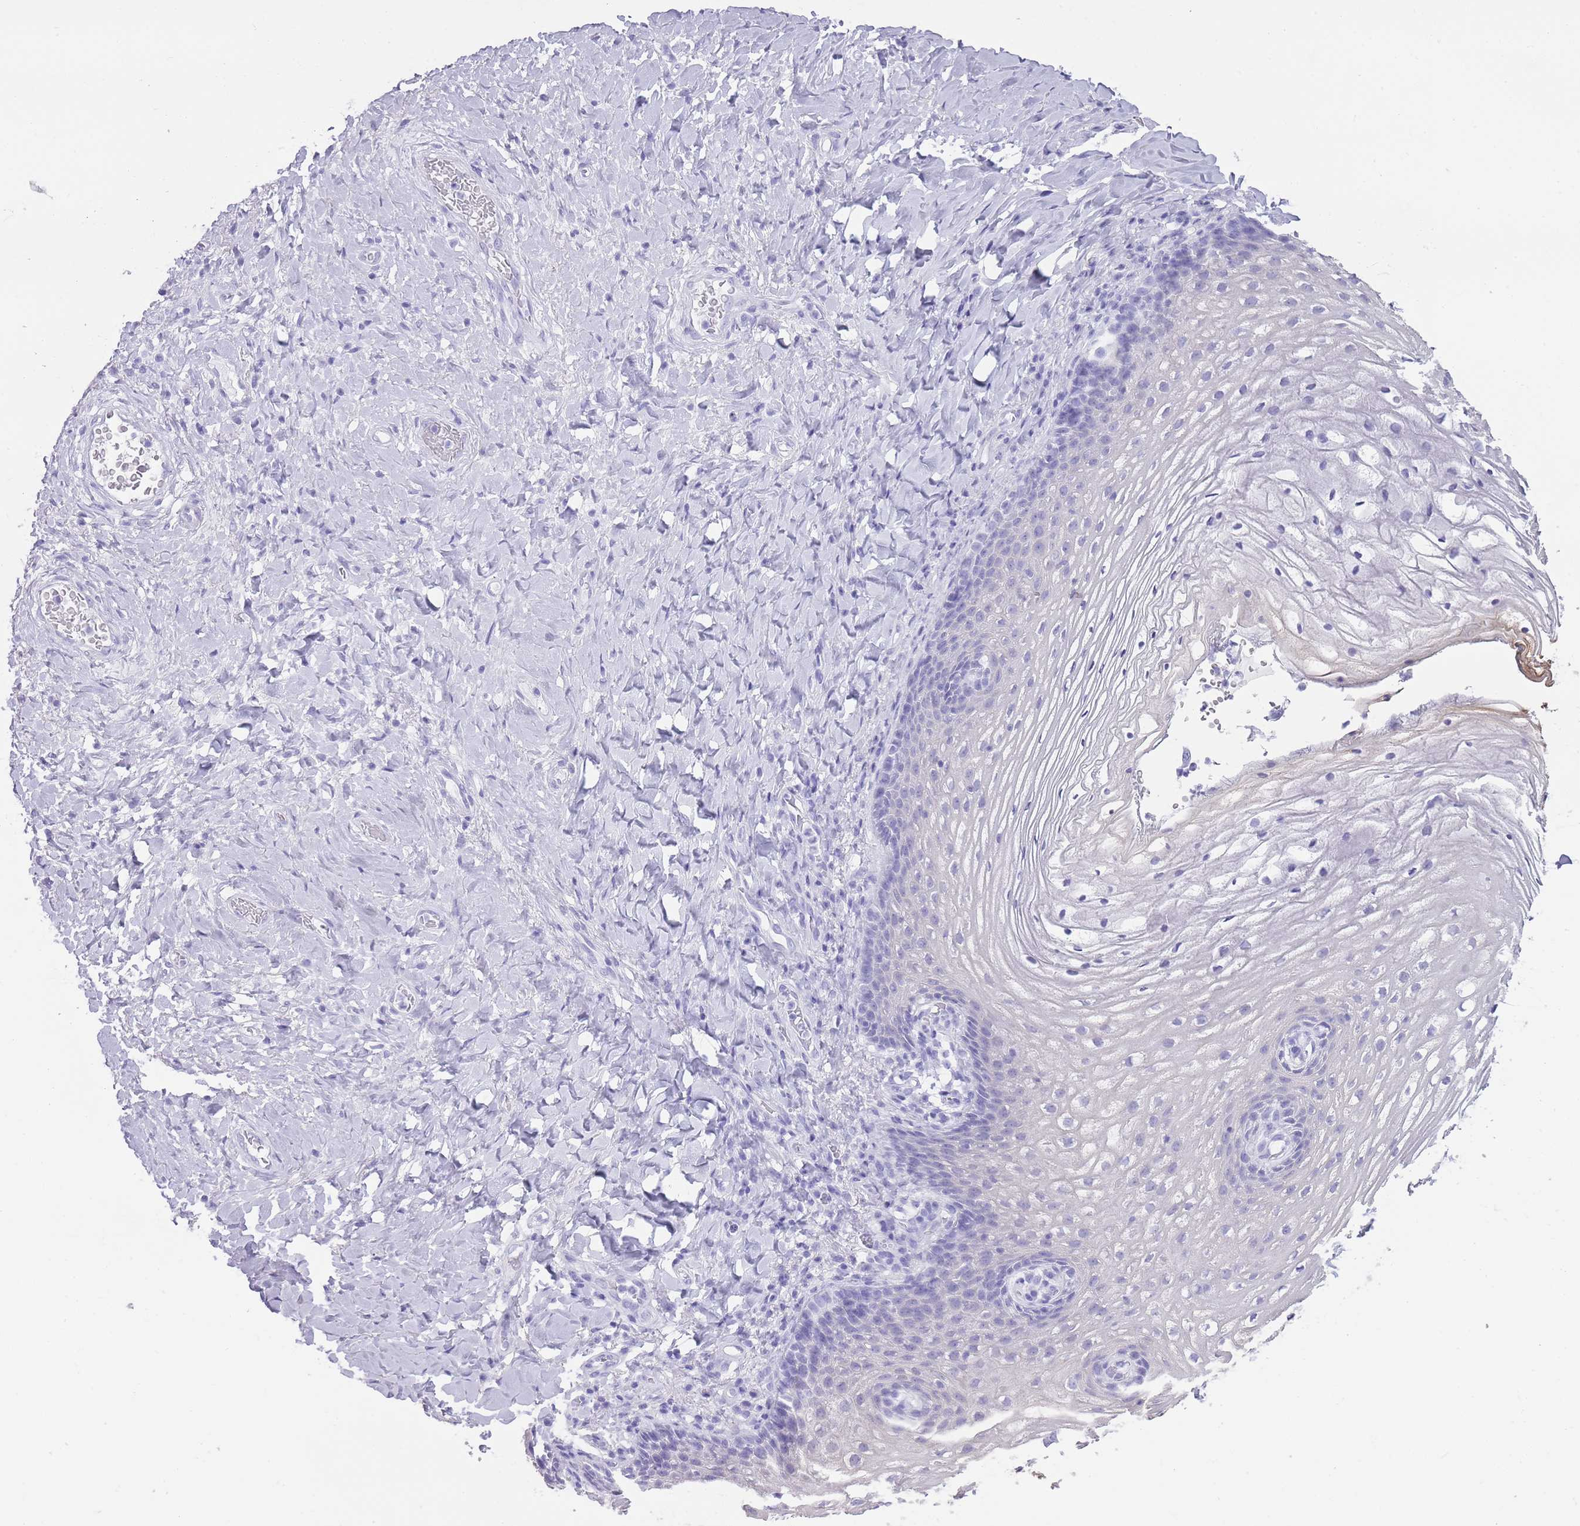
{"staining": {"intensity": "negative", "quantity": "none", "location": "none"}, "tissue": "vagina", "cell_type": "Squamous epithelial cells", "image_type": "normal", "snomed": [{"axis": "morphology", "description": "Normal tissue, NOS"}, {"axis": "topography", "description": "Vagina"}], "caption": "A high-resolution photomicrograph shows immunohistochemistry staining of normal vagina, which reveals no significant expression in squamous epithelial cells. Nuclei are stained in blue.", "gene": "INS", "patient": {"sex": "female", "age": 60}}